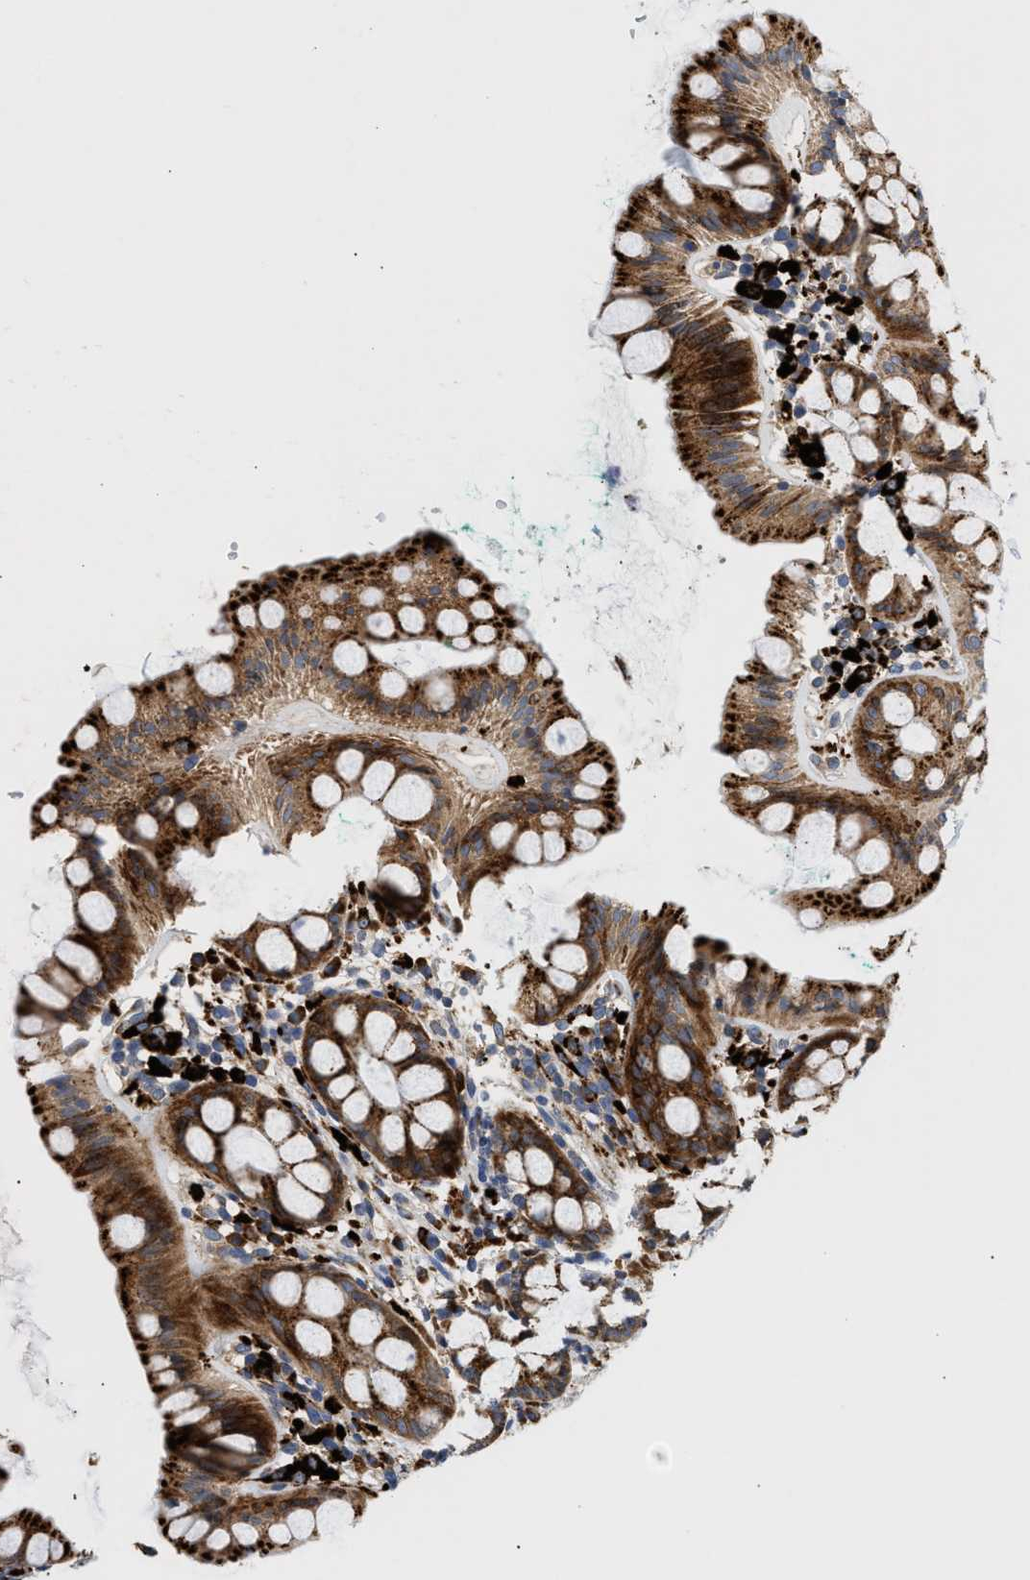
{"staining": {"intensity": "strong", "quantity": ">75%", "location": "cytoplasmic/membranous"}, "tissue": "rectum", "cell_type": "Glandular cells", "image_type": "normal", "snomed": [{"axis": "morphology", "description": "Normal tissue, NOS"}, {"axis": "topography", "description": "Rectum"}], "caption": "Brown immunohistochemical staining in benign rectum demonstrates strong cytoplasmic/membranous expression in about >75% of glandular cells. The protein of interest is stained brown, and the nuclei are stained in blue (DAB (3,3'-diaminobenzidine) IHC with brightfield microscopy, high magnification).", "gene": "AMZ1", "patient": {"sex": "female", "age": 65}}